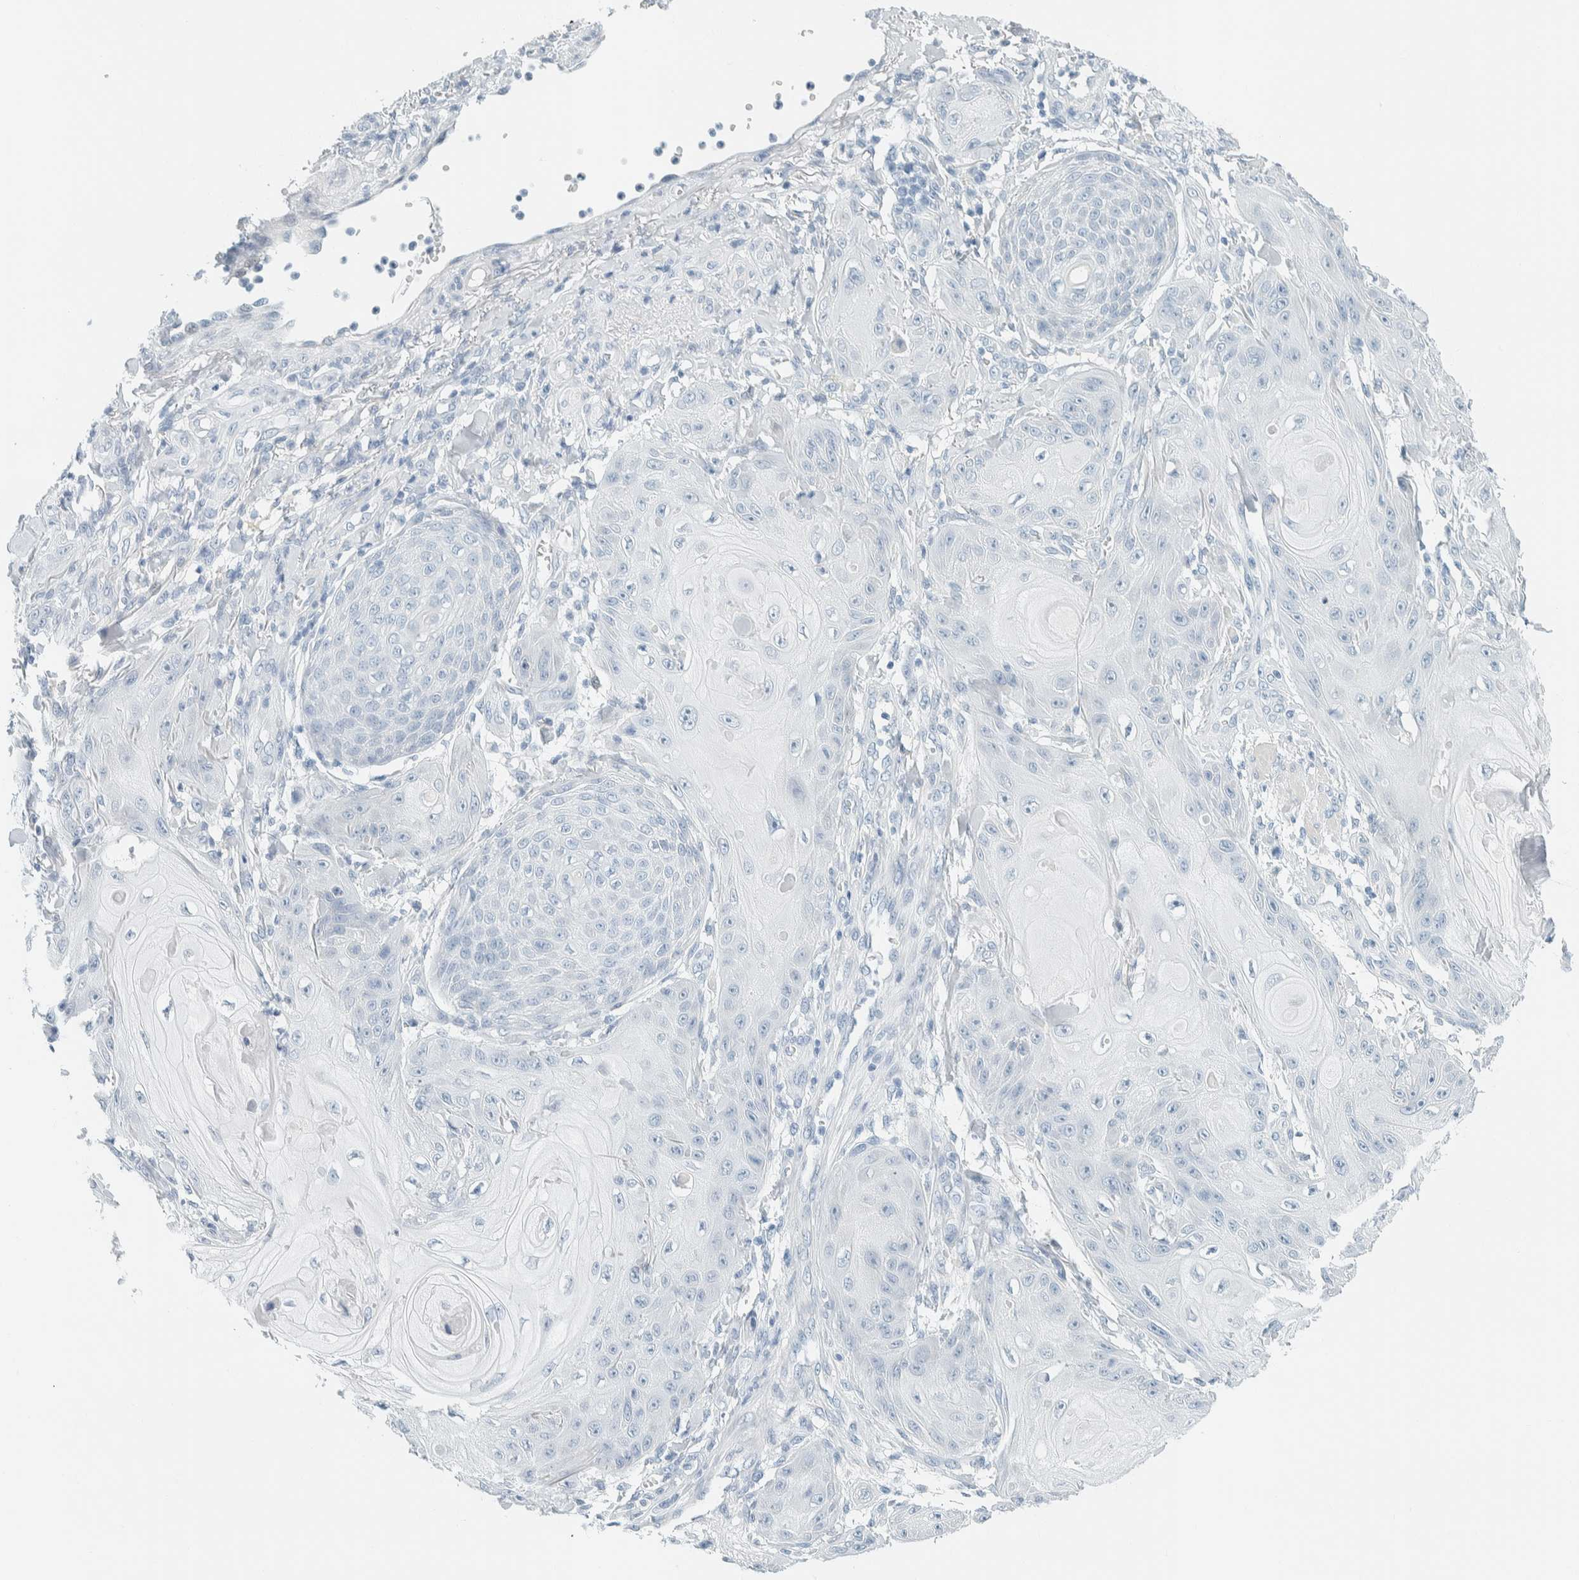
{"staining": {"intensity": "negative", "quantity": "none", "location": "none"}, "tissue": "skin cancer", "cell_type": "Tumor cells", "image_type": "cancer", "snomed": [{"axis": "morphology", "description": "Squamous cell carcinoma, NOS"}, {"axis": "topography", "description": "Skin"}], "caption": "Tumor cells show no significant protein staining in skin cancer (squamous cell carcinoma).", "gene": "ARHGAP27", "patient": {"sex": "male", "age": 74}}